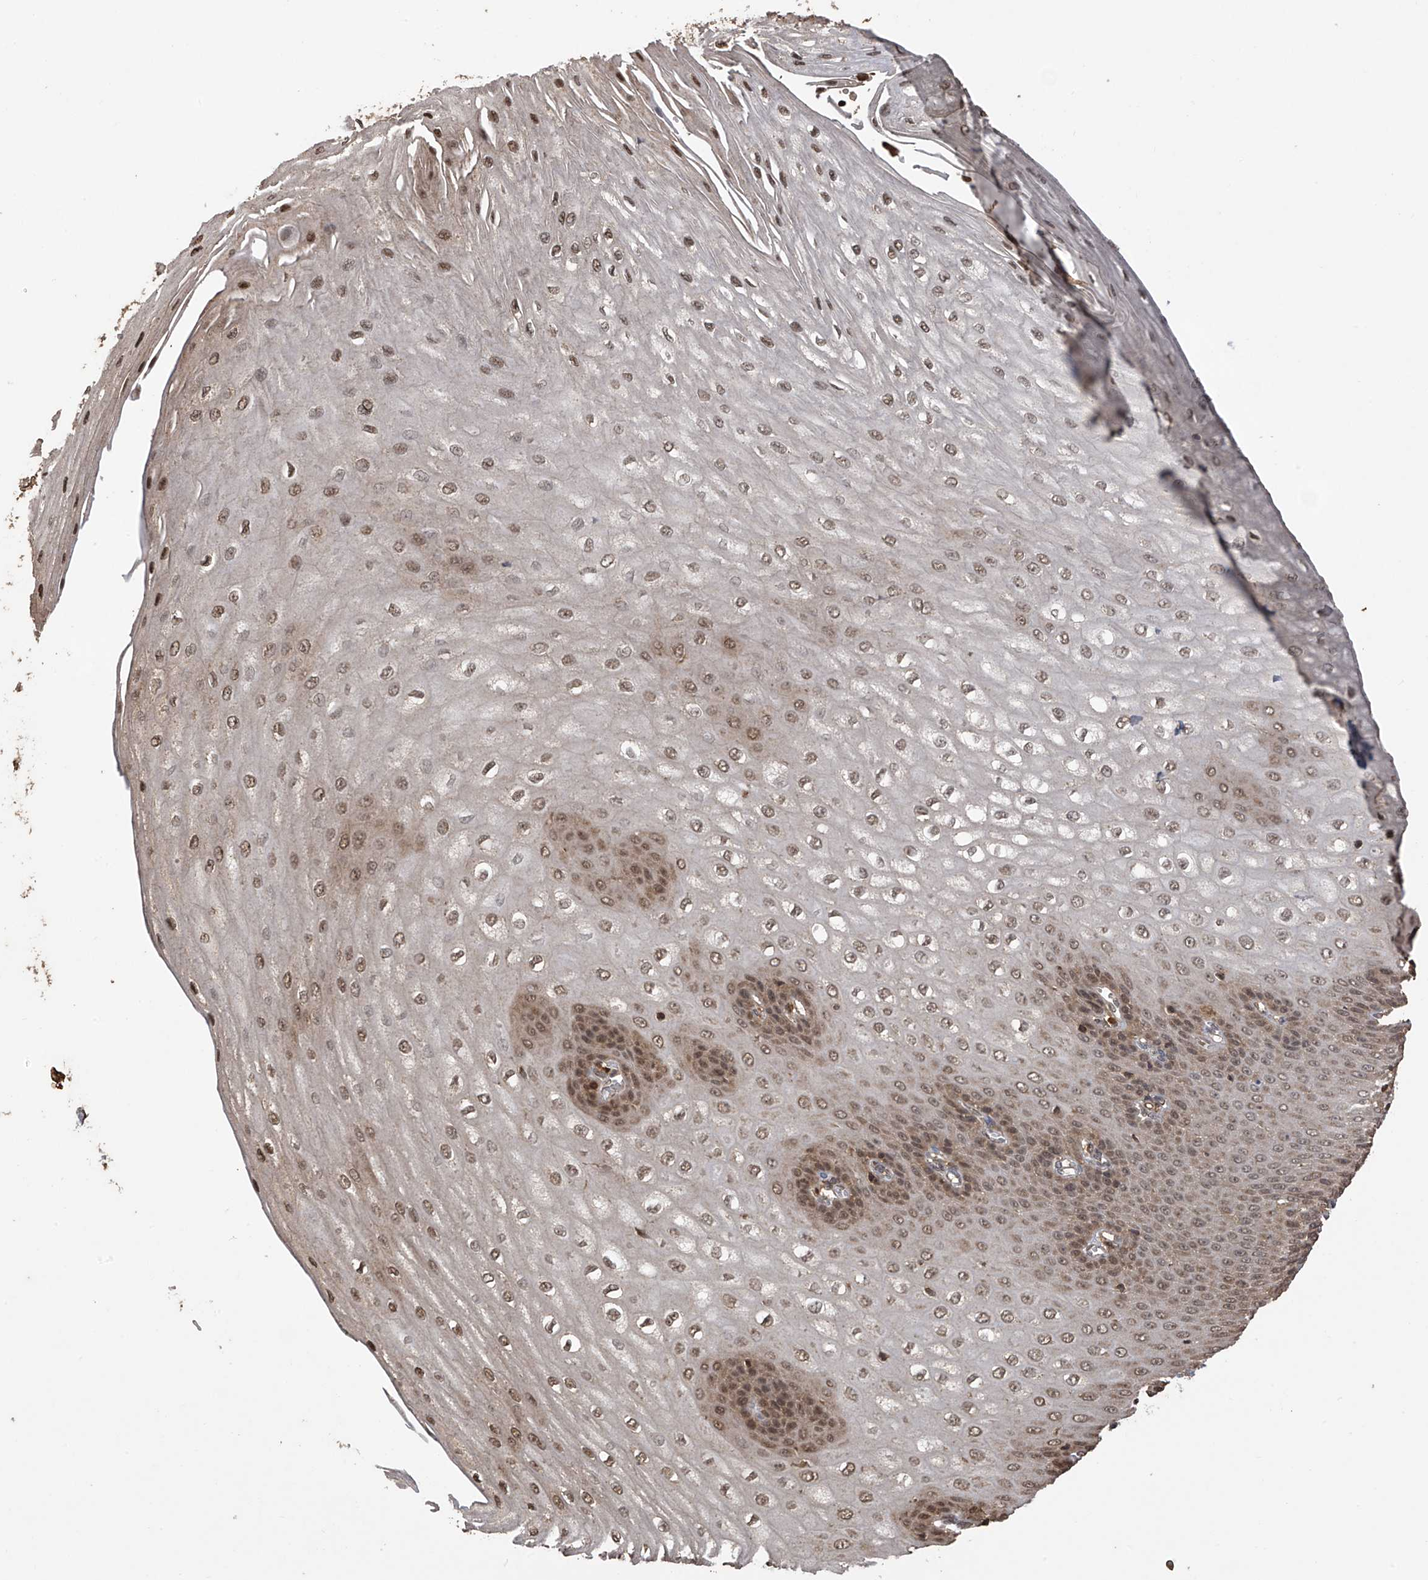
{"staining": {"intensity": "moderate", "quantity": ">75%", "location": "cytoplasmic/membranous,nuclear"}, "tissue": "esophagus", "cell_type": "Squamous epithelial cells", "image_type": "normal", "snomed": [{"axis": "morphology", "description": "Normal tissue, NOS"}, {"axis": "topography", "description": "Esophagus"}], "caption": "A medium amount of moderate cytoplasmic/membranous,nuclear staining is identified in about >75% of squamous epithelial cells in benign esophagus. (Brightfield microscopy of DAB IHC at high magnification).", "gene": "PNPT1", "patient": {"sex": "male", "age": 60}}